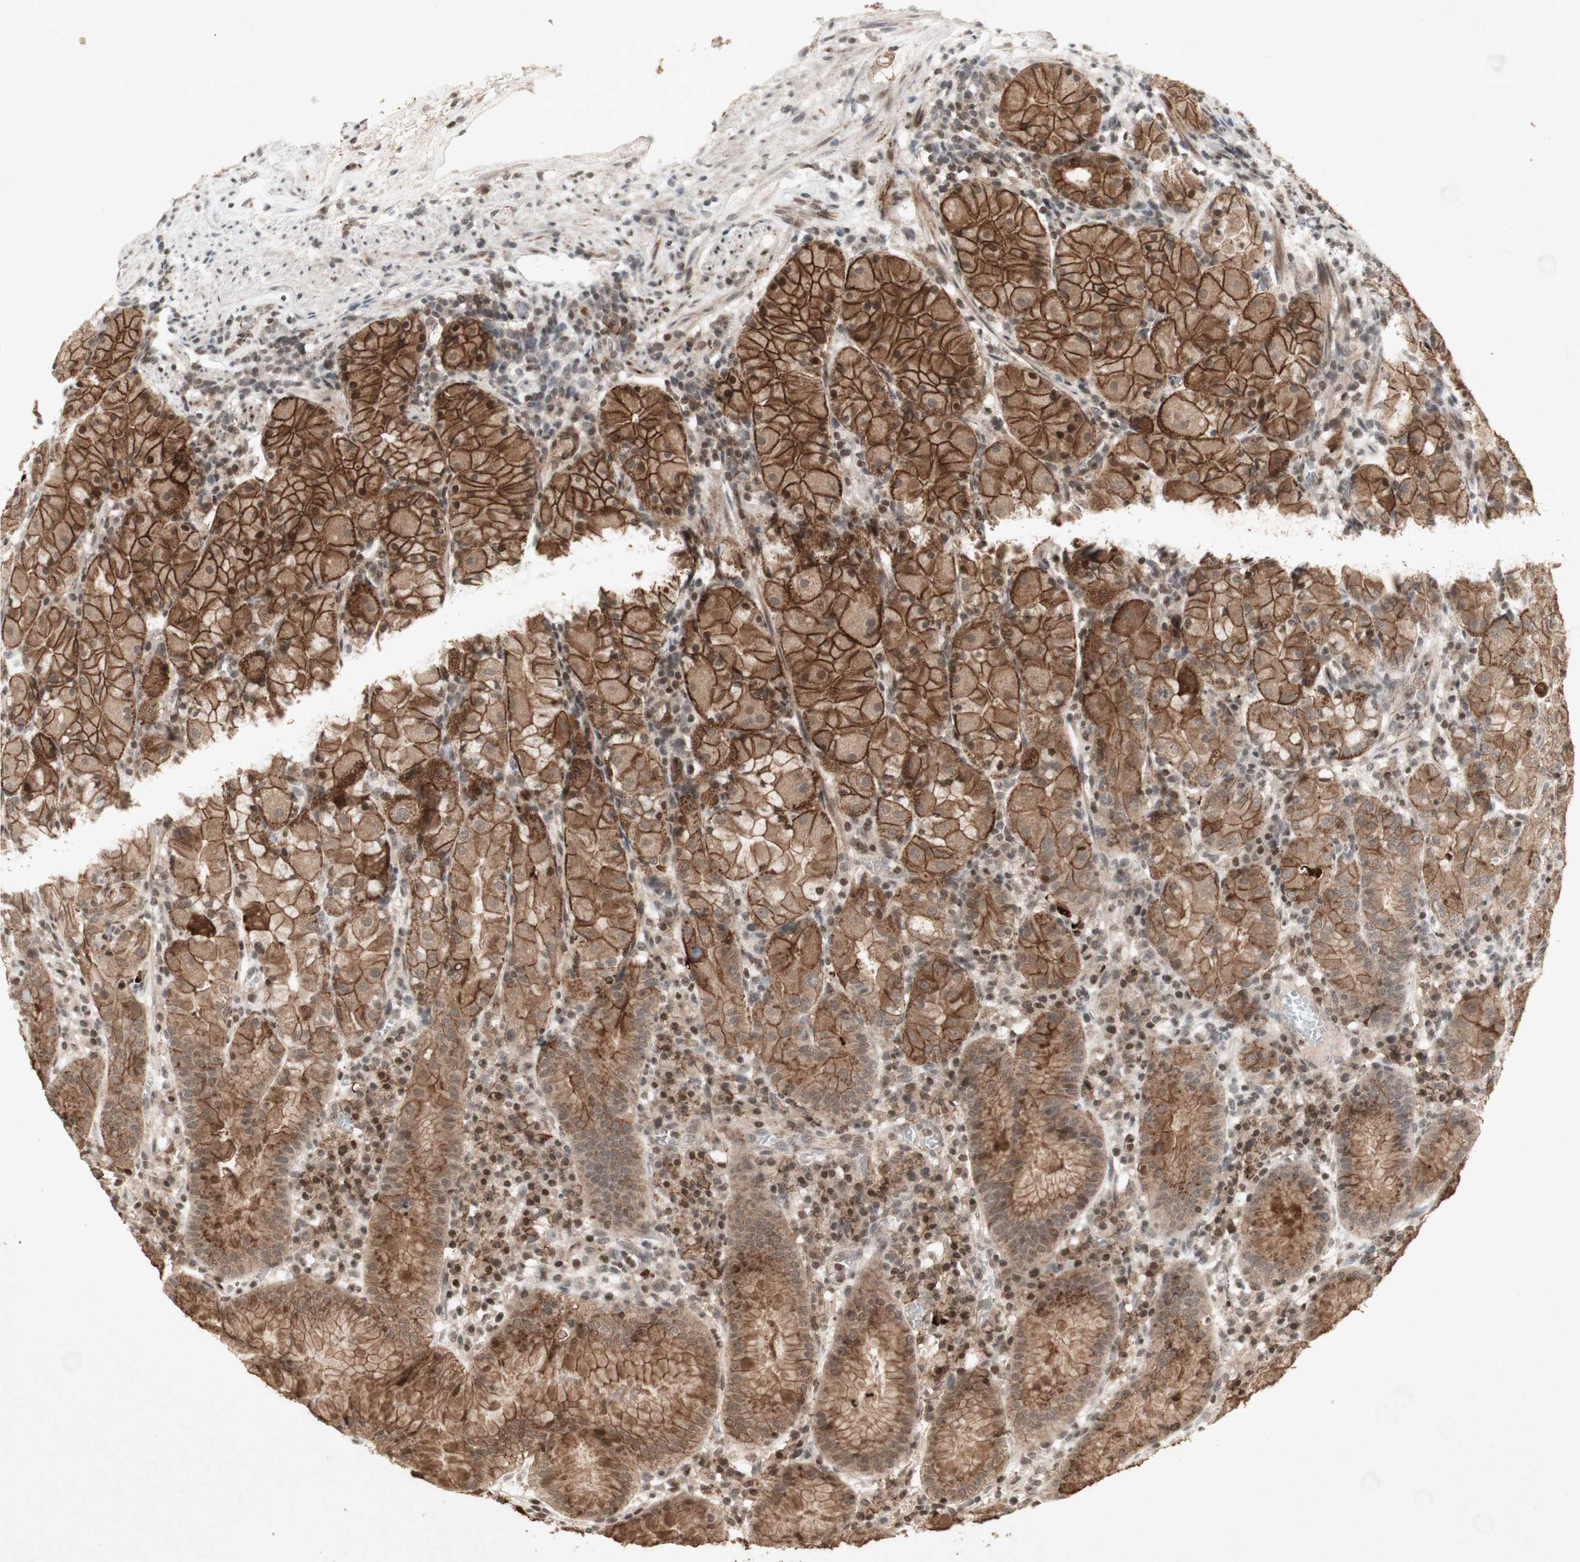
{"staining": {"intensity": "strong", "quantity": ">75%", "location": "cytoplasmic/membranous,nuclear"}, "tissue": "stomach", "cell_type": "Glandular cells", "image_type": "normal", "snomed": [{"axis": "morphology", "description": "Normal tissue, NOS"}, {"axis": "topography", "description": "Stomach"}, {"axis": "topography", "description": "Stomach, lower"}], "caption": "Strong cytoplasmic/membranous,nuclear staining is identified in about >75% of glandular cells in benign stomach. Nuclei are stained in blue.", "gene": "PLXNA1", "patient": {"sex": "female", "age": 75}}